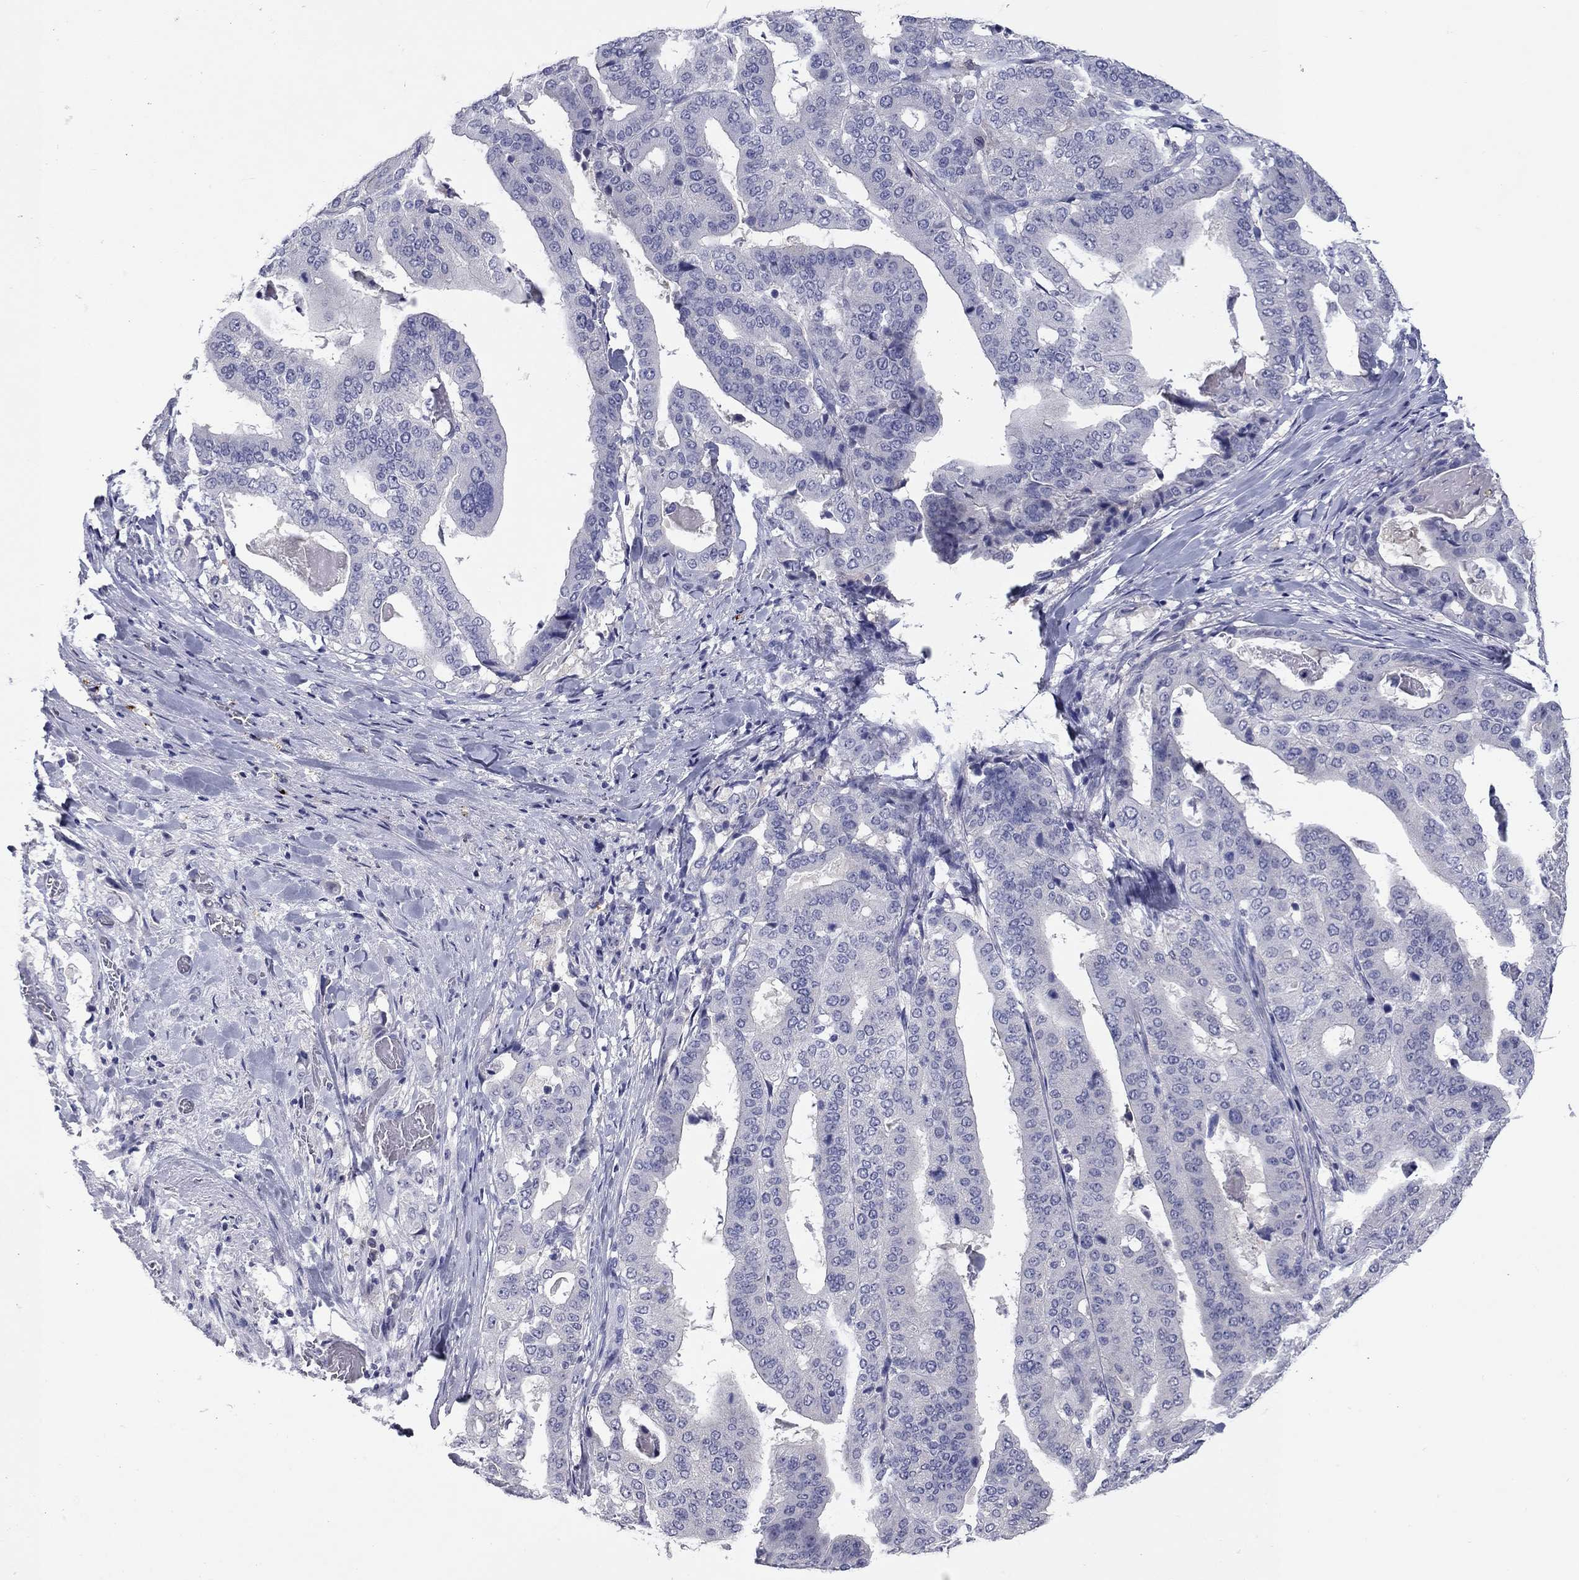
{"staining": {"intensity": "negative", "quantity": "none", "location": "none"}, "tissue": "stomach cancer", "cell_type": "Tumor cells", "image_type": "cancer", "snomed": [{"axis": "morphology", "description": "Adenocarcinoma, NOS"}, {"axis": "topography", "description": "Stomach"}], "caption": "Photomicrograph shows no significant protein expression in tumor cells of adenocarcinoma (stomach). (DAB IHC, high magnification).", "gene": "CFAP119", "patient": {"sex": "male", "age": 48}}